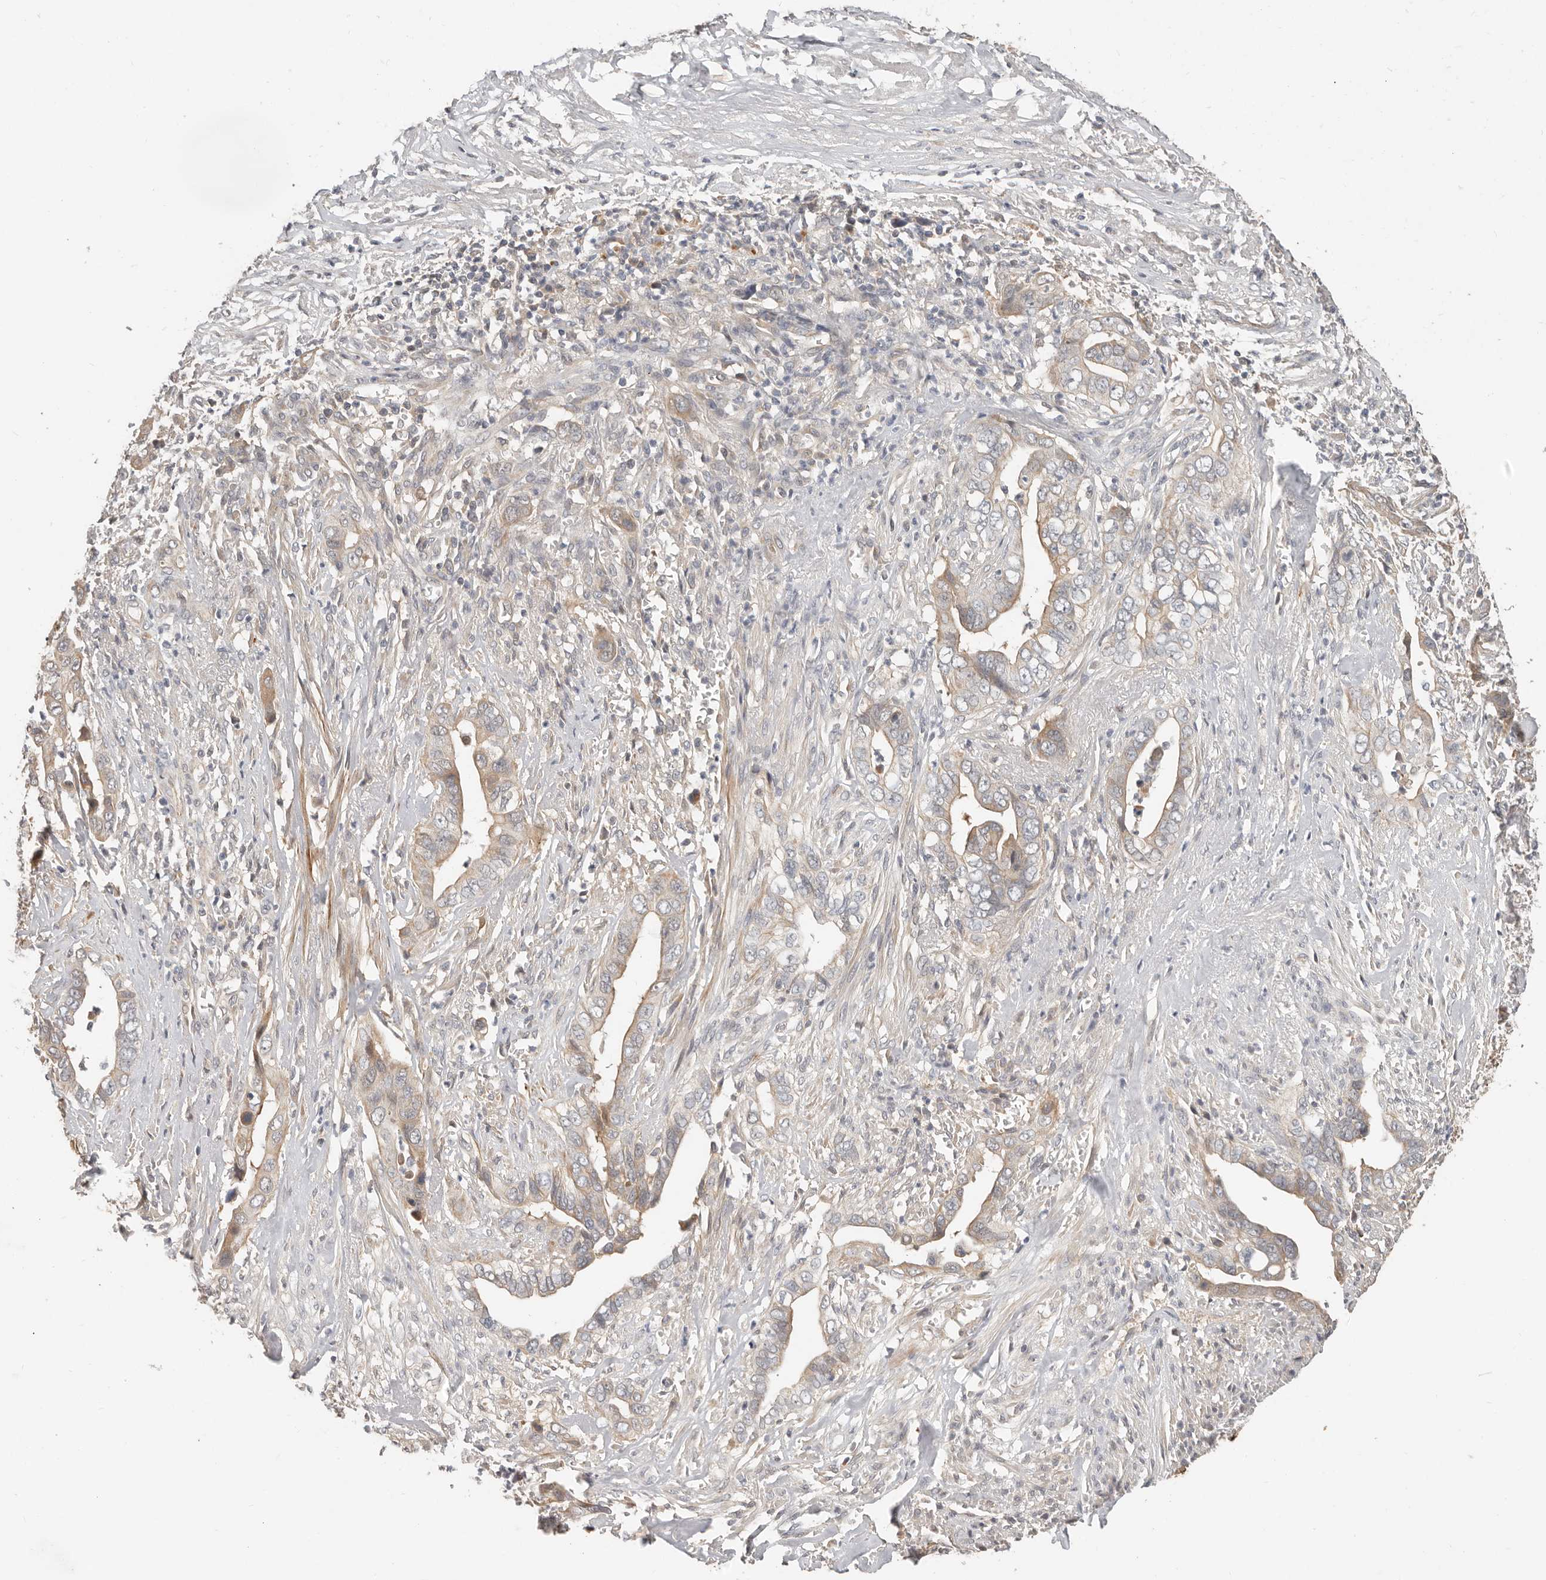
{"staining": {"intensity": "weak", "quantity": ">75%", "location": "cytoplasmic/membranous"}, "tissue": "liver cancer", "cell_type": "Tumor cells", "image_type": "cancer", "snomed": [{"axis": "morphology", "description": "Cholangiocarcinoma"}, {"axis": "topography", "description": "Liver"}], "caption": "Human cholangiocarcinoma (liver) stained for a protein (brown) exhibits weak cytoplasmic/membranous positive staining in approximately >75% of tumor cells.", "gene": "MTFR2", "patient": {"sex": "female", "age": 79}}